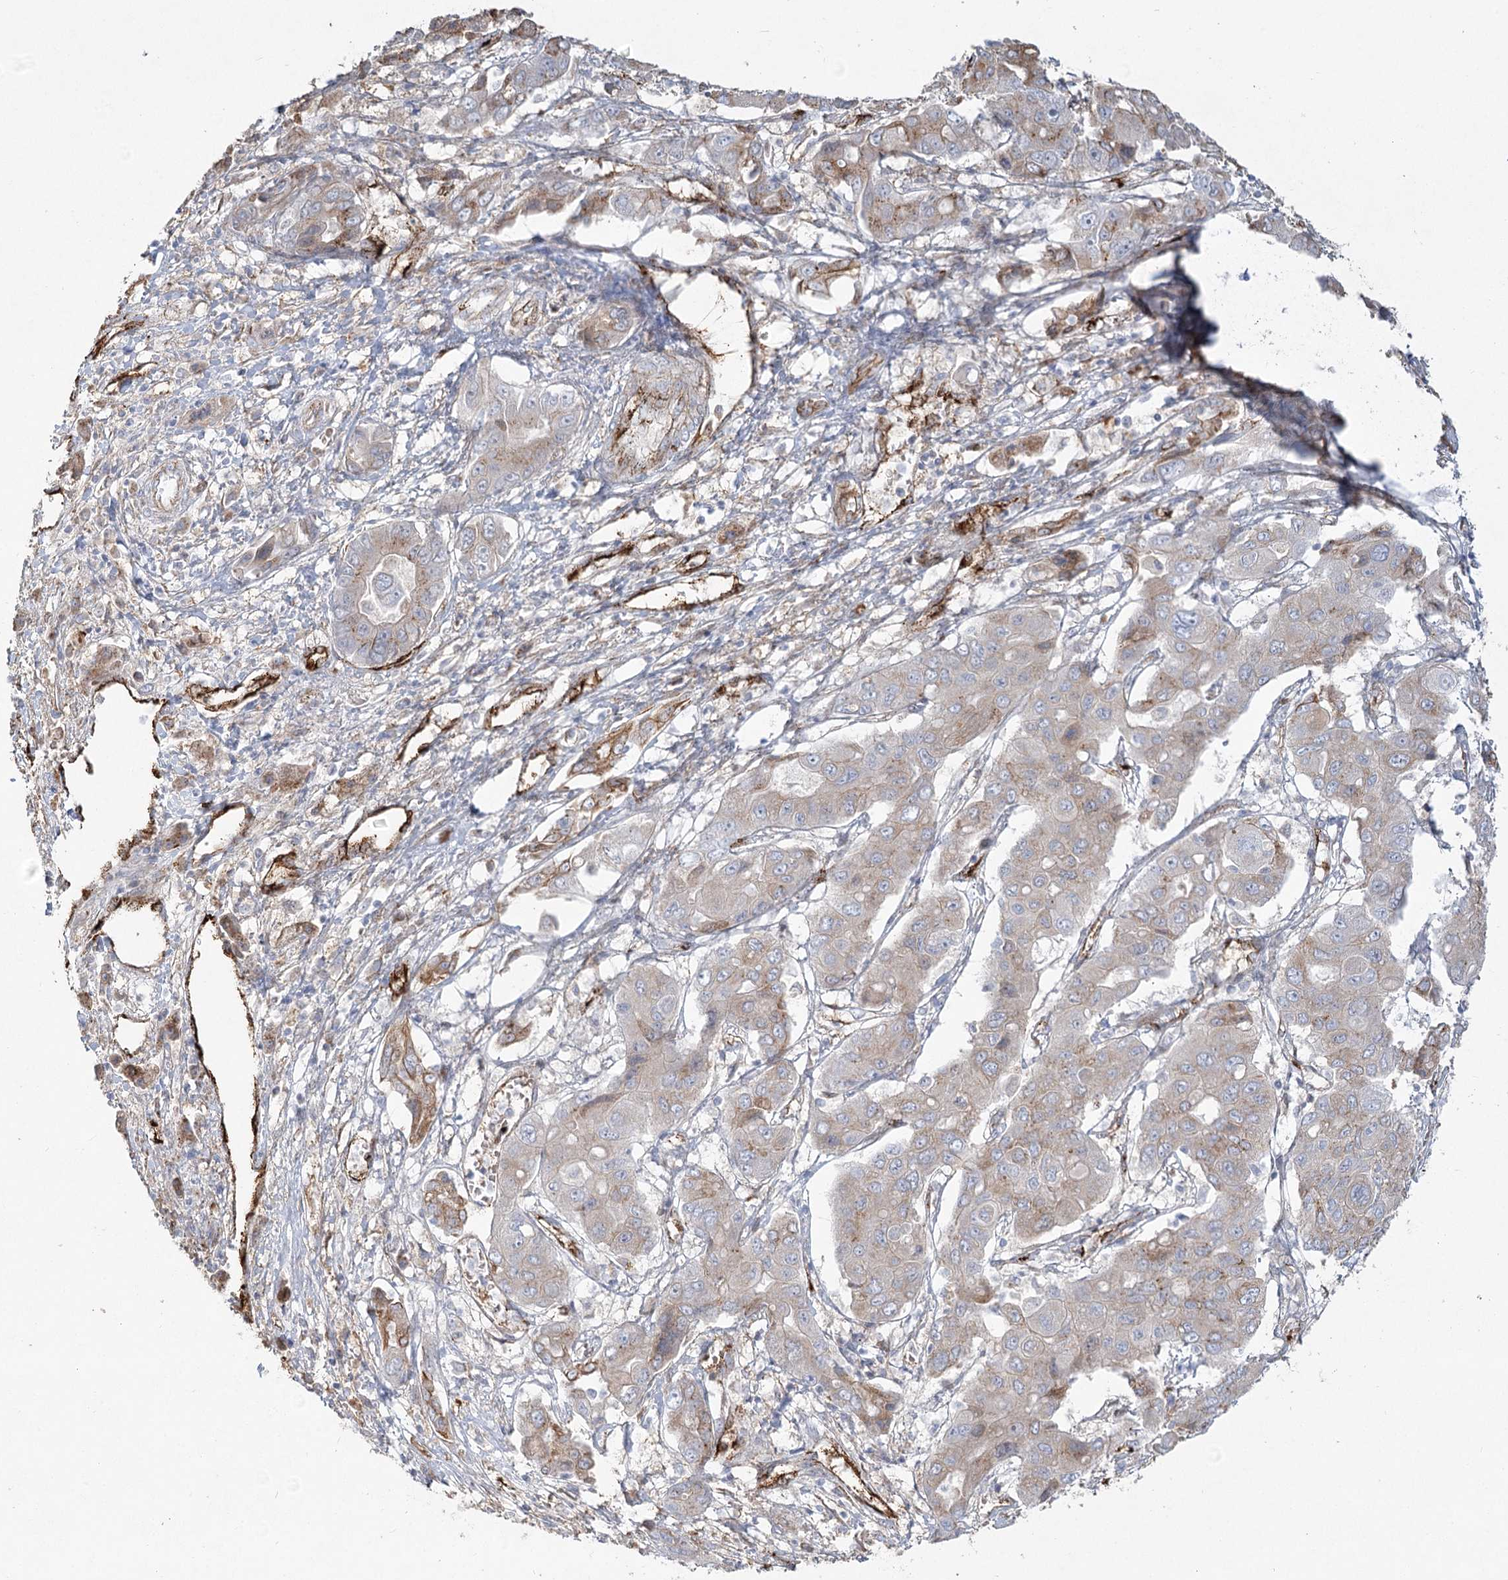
{"staining": {"intensity": "weak", "quantity": "25%-75%", "location": "cytoplasmic/membranous"}, "tissue": "liver cancer", "cell_type": "Tumor cells", "image_type": "cancer", "snomed": [{"axis": "morphology", "description": "Cholangiocarcinoma"}, {"axis": "topography", "description": "Liver"}], "caption": "Immunohistochemistry (DAB (3,3'-diaminobenzidine)) staining of liver cholangiocarcinoma displays weak cytoplasmic/membranous protein expression in about 25%-75% of tumor cells. (DAB (3,3'-diaminobenzidine) IHC, brown staining for protein, blue staining for nuclei).", "gene": "KBTBD4", "patient": {"sex": "male", "age": 67}}